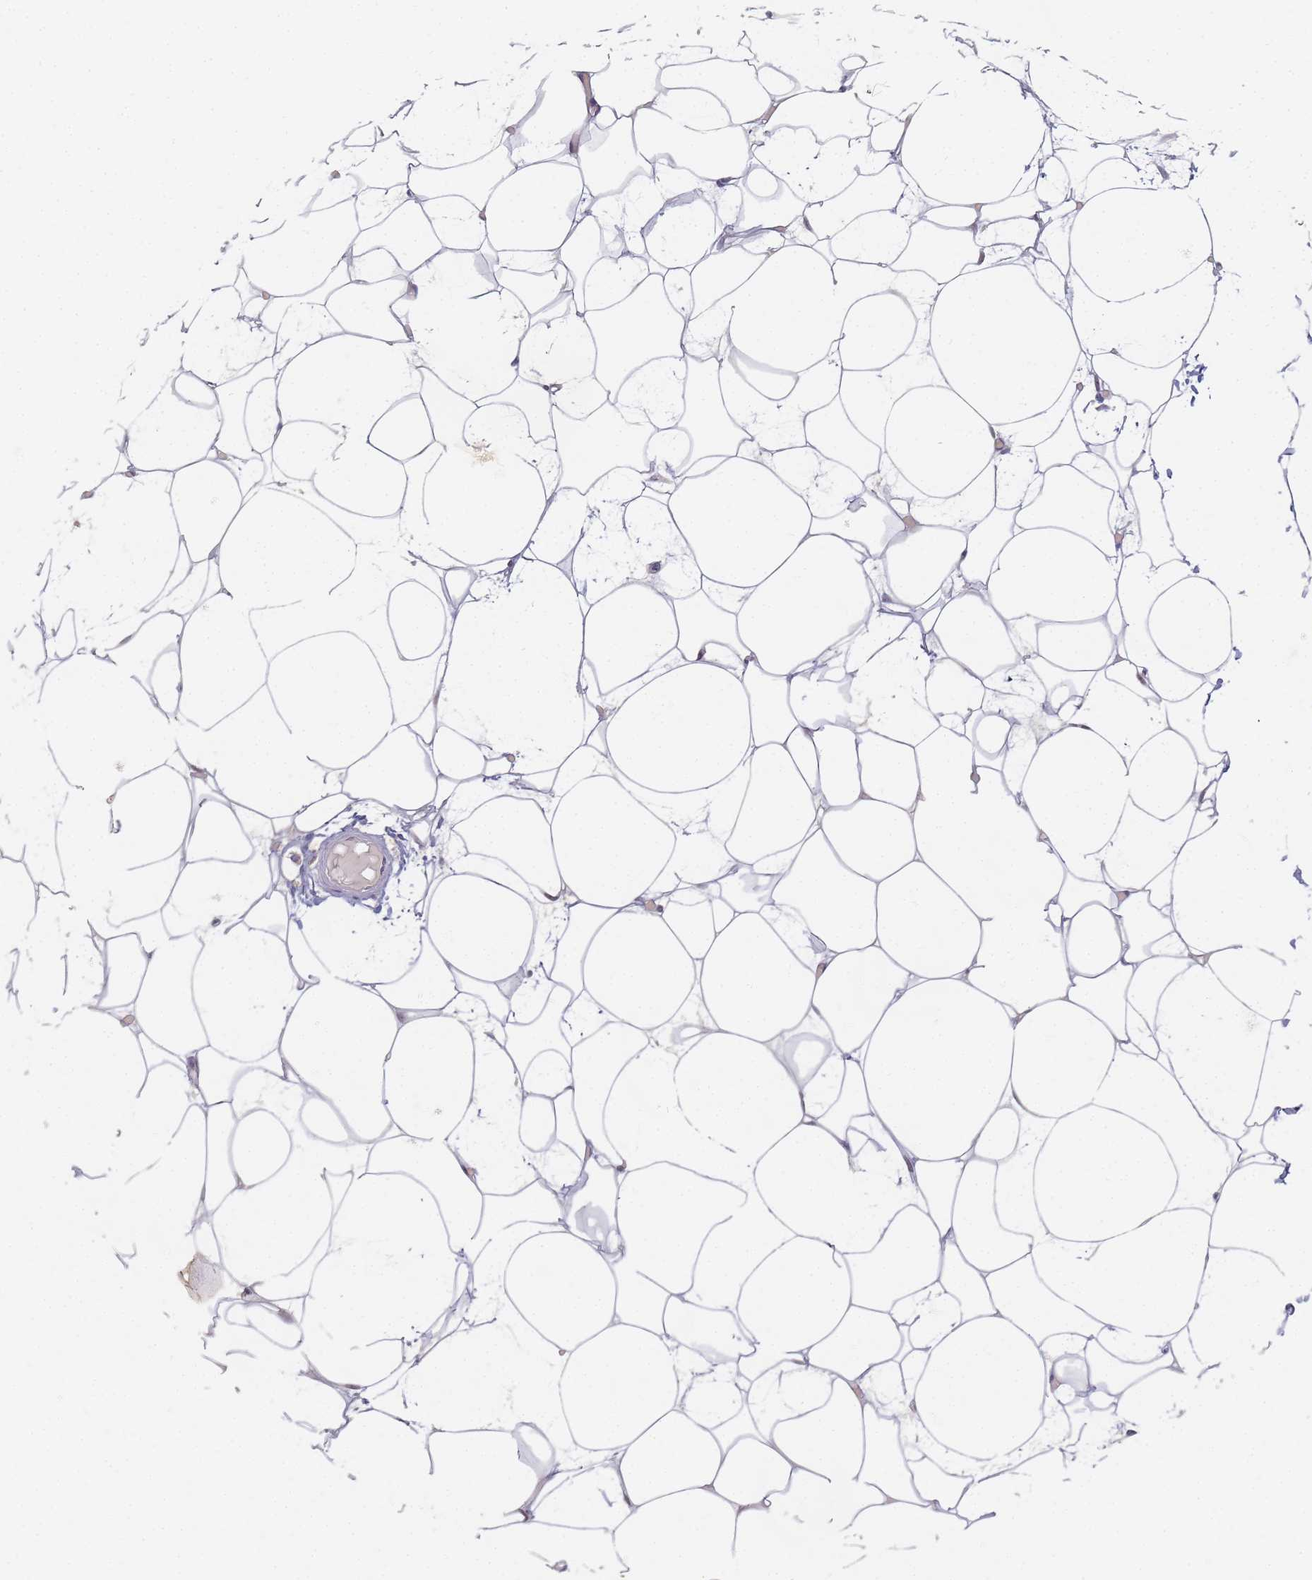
{"staining": {"intensity": "negative", "quantity": "none", "location": "none"}, "tissue": "adipose tissue", "cell_type": "Adipocytes", "image_type": "normal", "snomed": [{"axis": "morphology", "description": "Normal tissue, NOS"}, {"axis": "topography", "description": "Breast"}], "caption": "Immunohistochemical staining of benign adipose tissue displays no significant staining in adipocytes. (DAB IHC visualized using brightfield microscopy, high magnification).", "gene": "SLC38A9", "patient": {"sex": "female", "age": 23}}